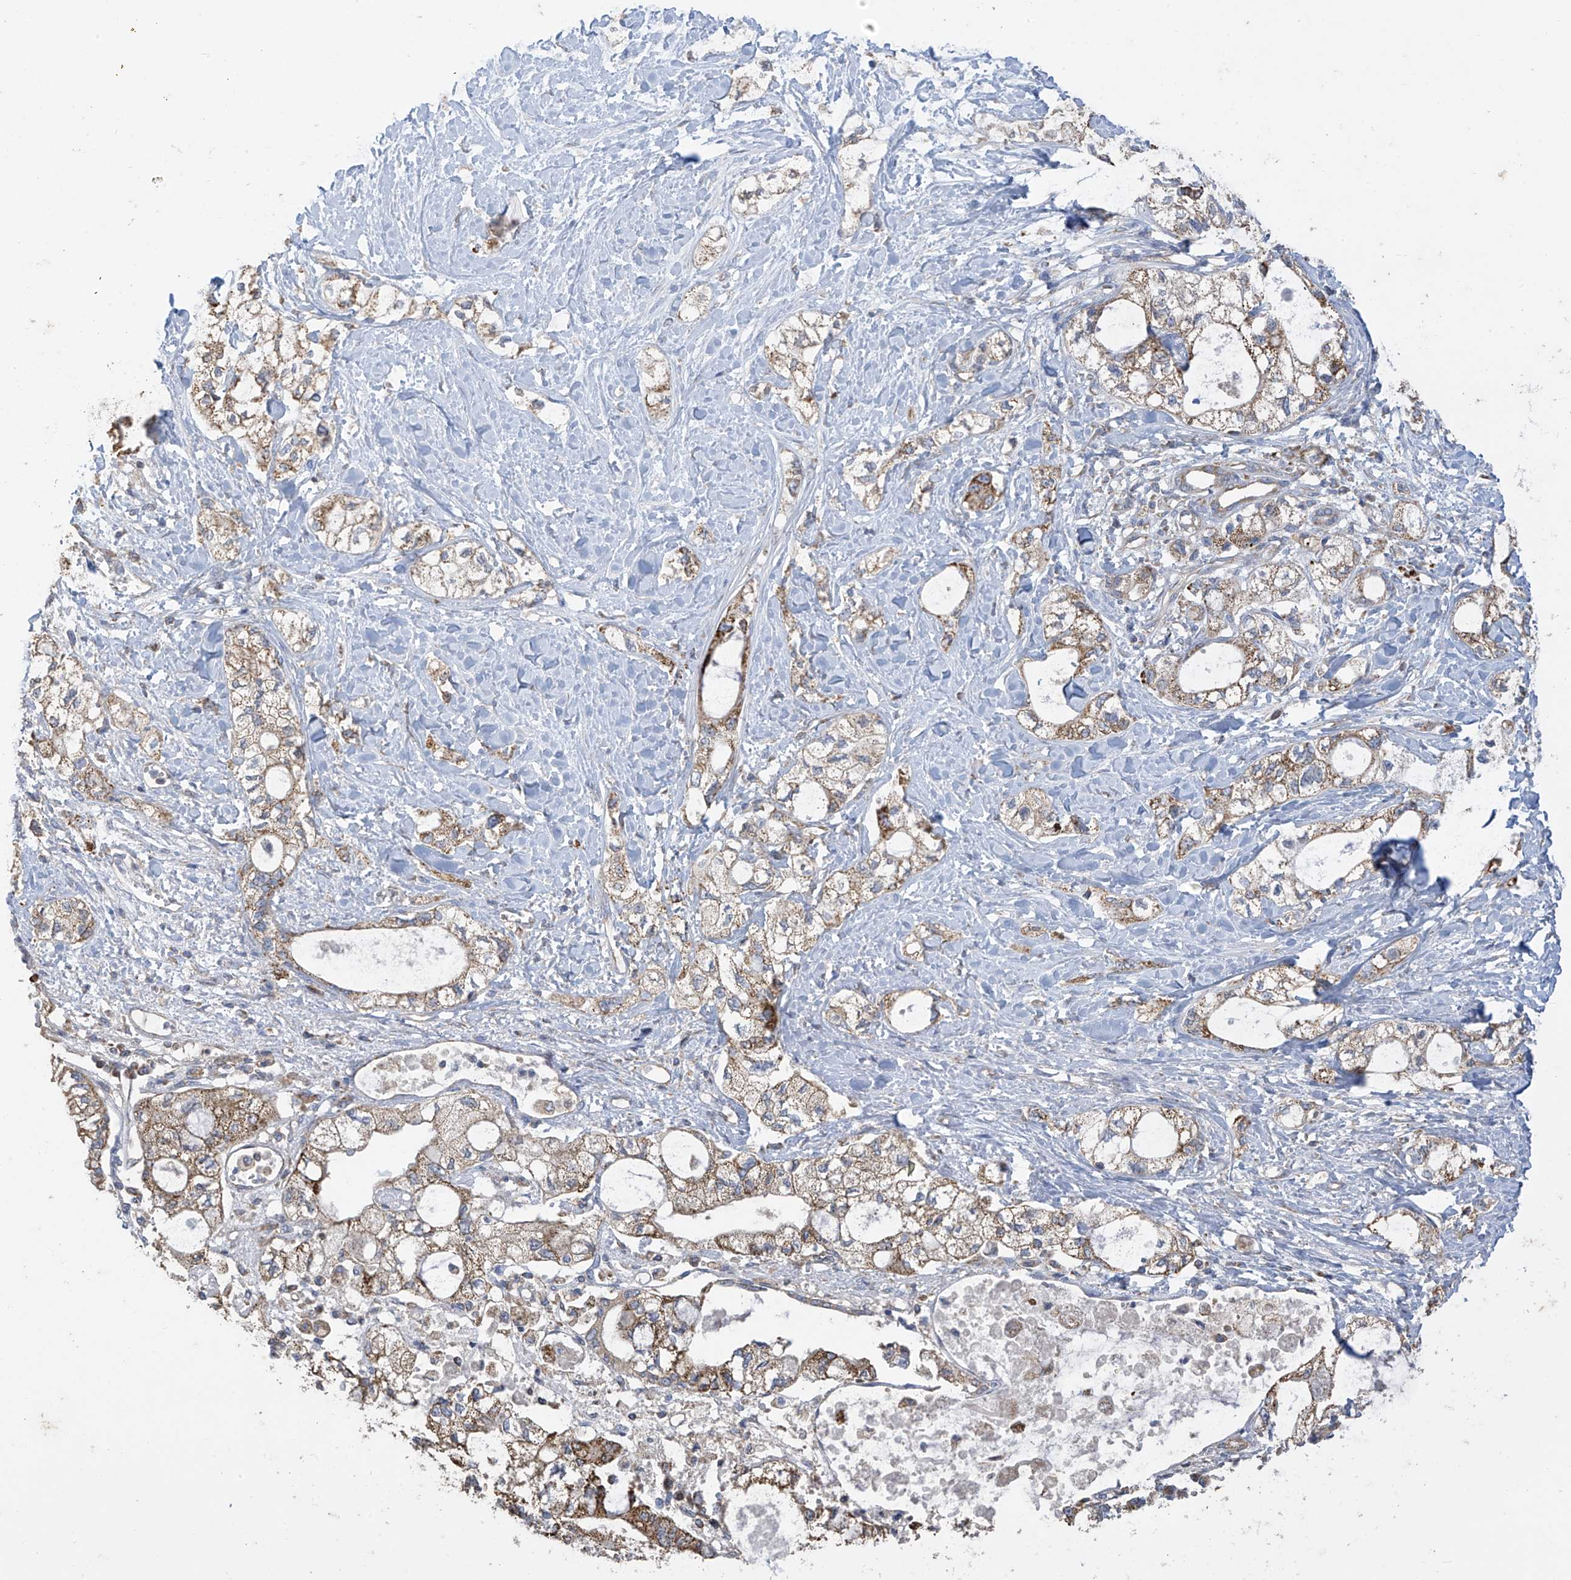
{"staining": {"intensity": "moderate", "quantity": ">75%", "location": "cytoplasmic/membranous"}, "tissue": "pancreatic cancer", "cell_type": "Tumor cells", "image_type": "cancer", "snomed": [{"axis": "morphology", "description": "Adenocarcinoma, NOS"}, {"axis": "topography", "description": "Pancreas"}], "caption": "Brown immunohistochemical staining in pancreatic cancer (adenocarcinoma) reveals moderate cytoplasmic/membranous expression in about >75% of tumor cells.", "gene": "PNPT1", "patient": {"sex": "male", "age": 70}}